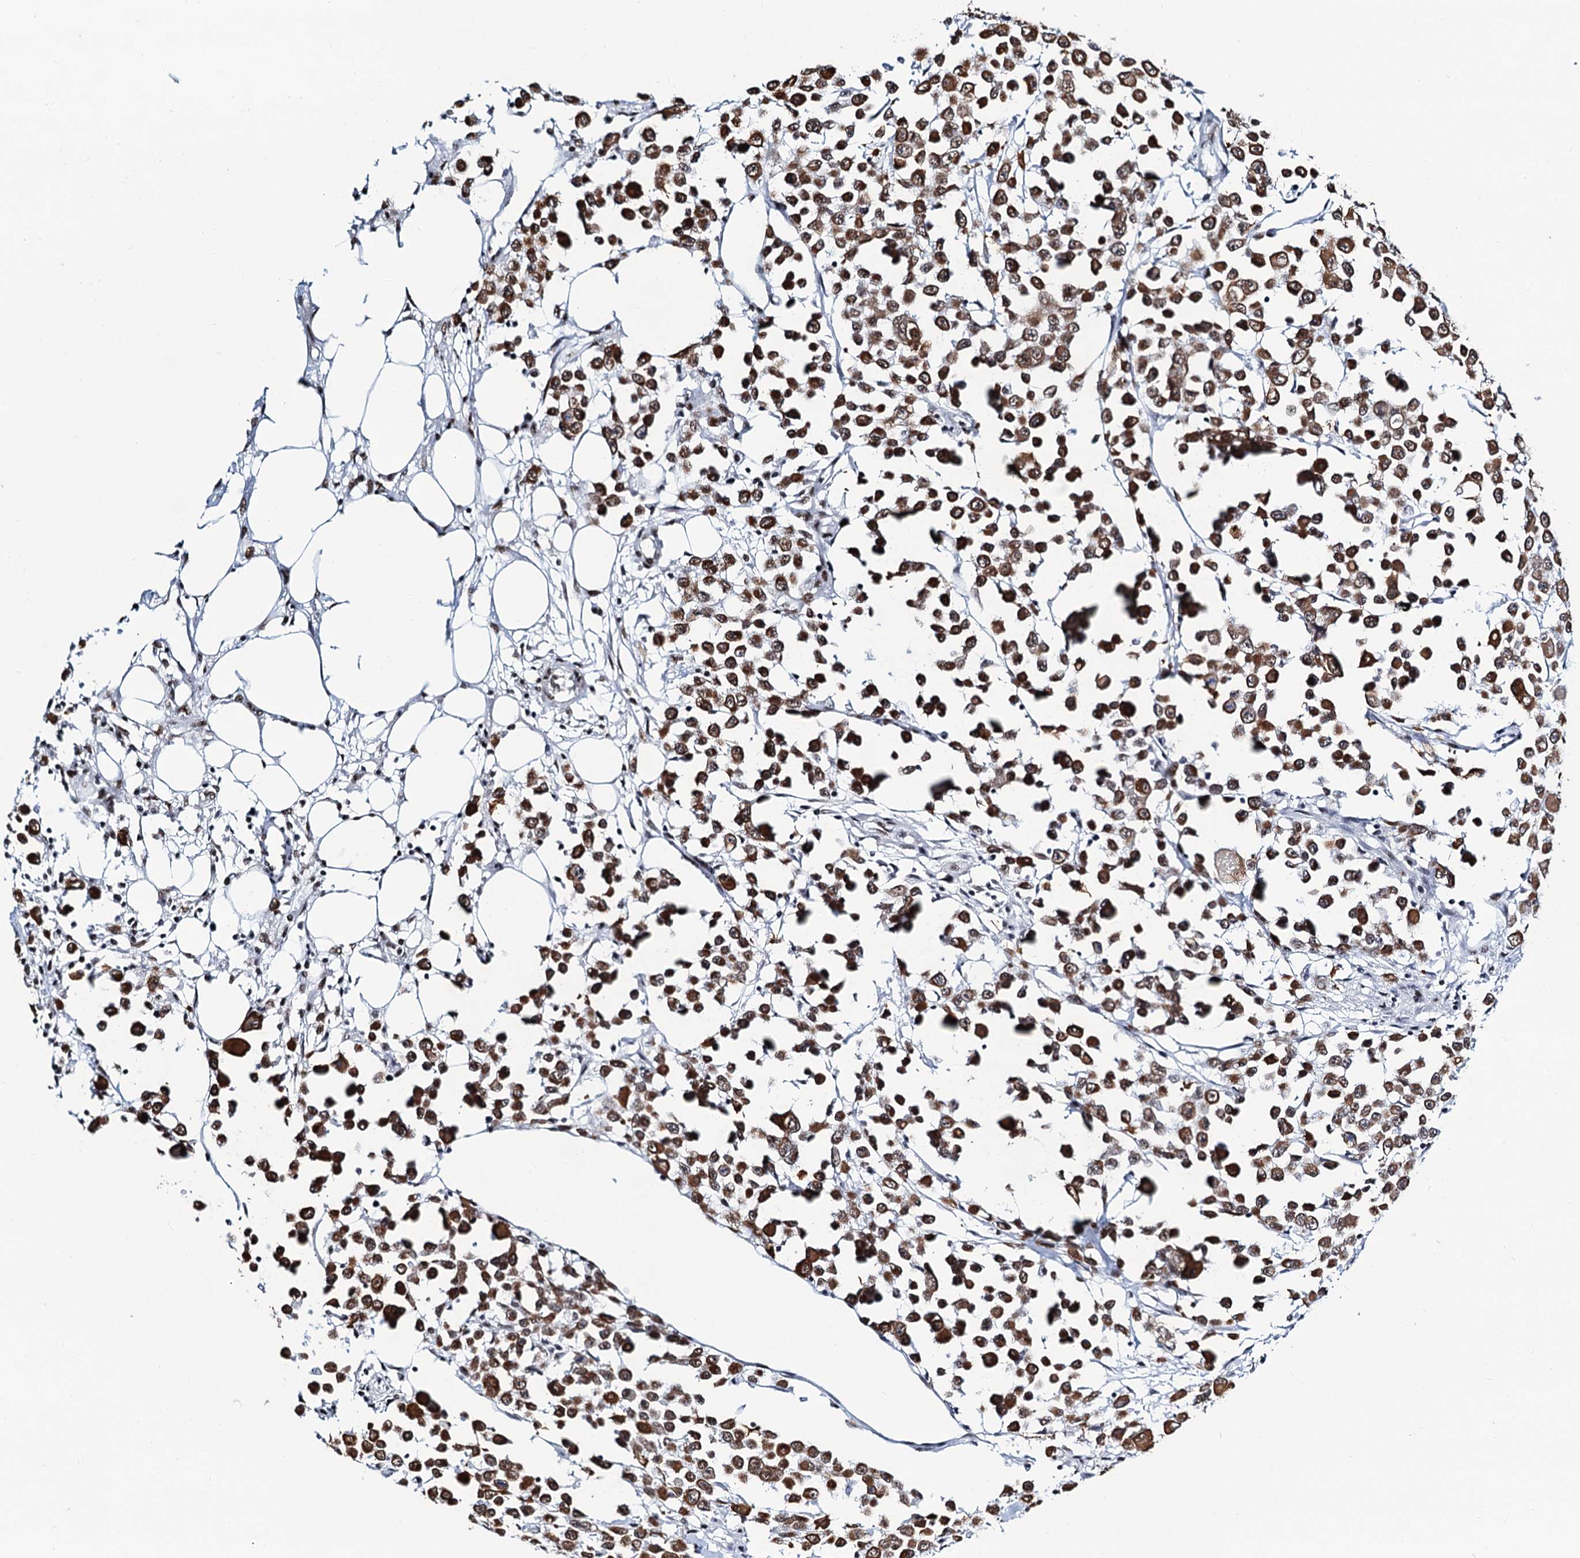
{"staining": {"intensity": "moderate", "quantity": ">75%", "location": "cytoplasmic/membranous"}, "tissue": "colorectal cancer", "cell_type": "Tumor cells", "image_type": "cancer", "snomed": [{"axis": "morphology", "description": "Adenocarcinoma, NOS"}, {"axis": "topography", "description": "Colon"}], "caption": "Protein staining of colorectal adenocarcinoma tissue demonstrates moderate cytoplasmic/membranous expression in about >75% of tumor cells.", "gene": "ZNF609", "patient": {"sex": "male", "age": 51}}